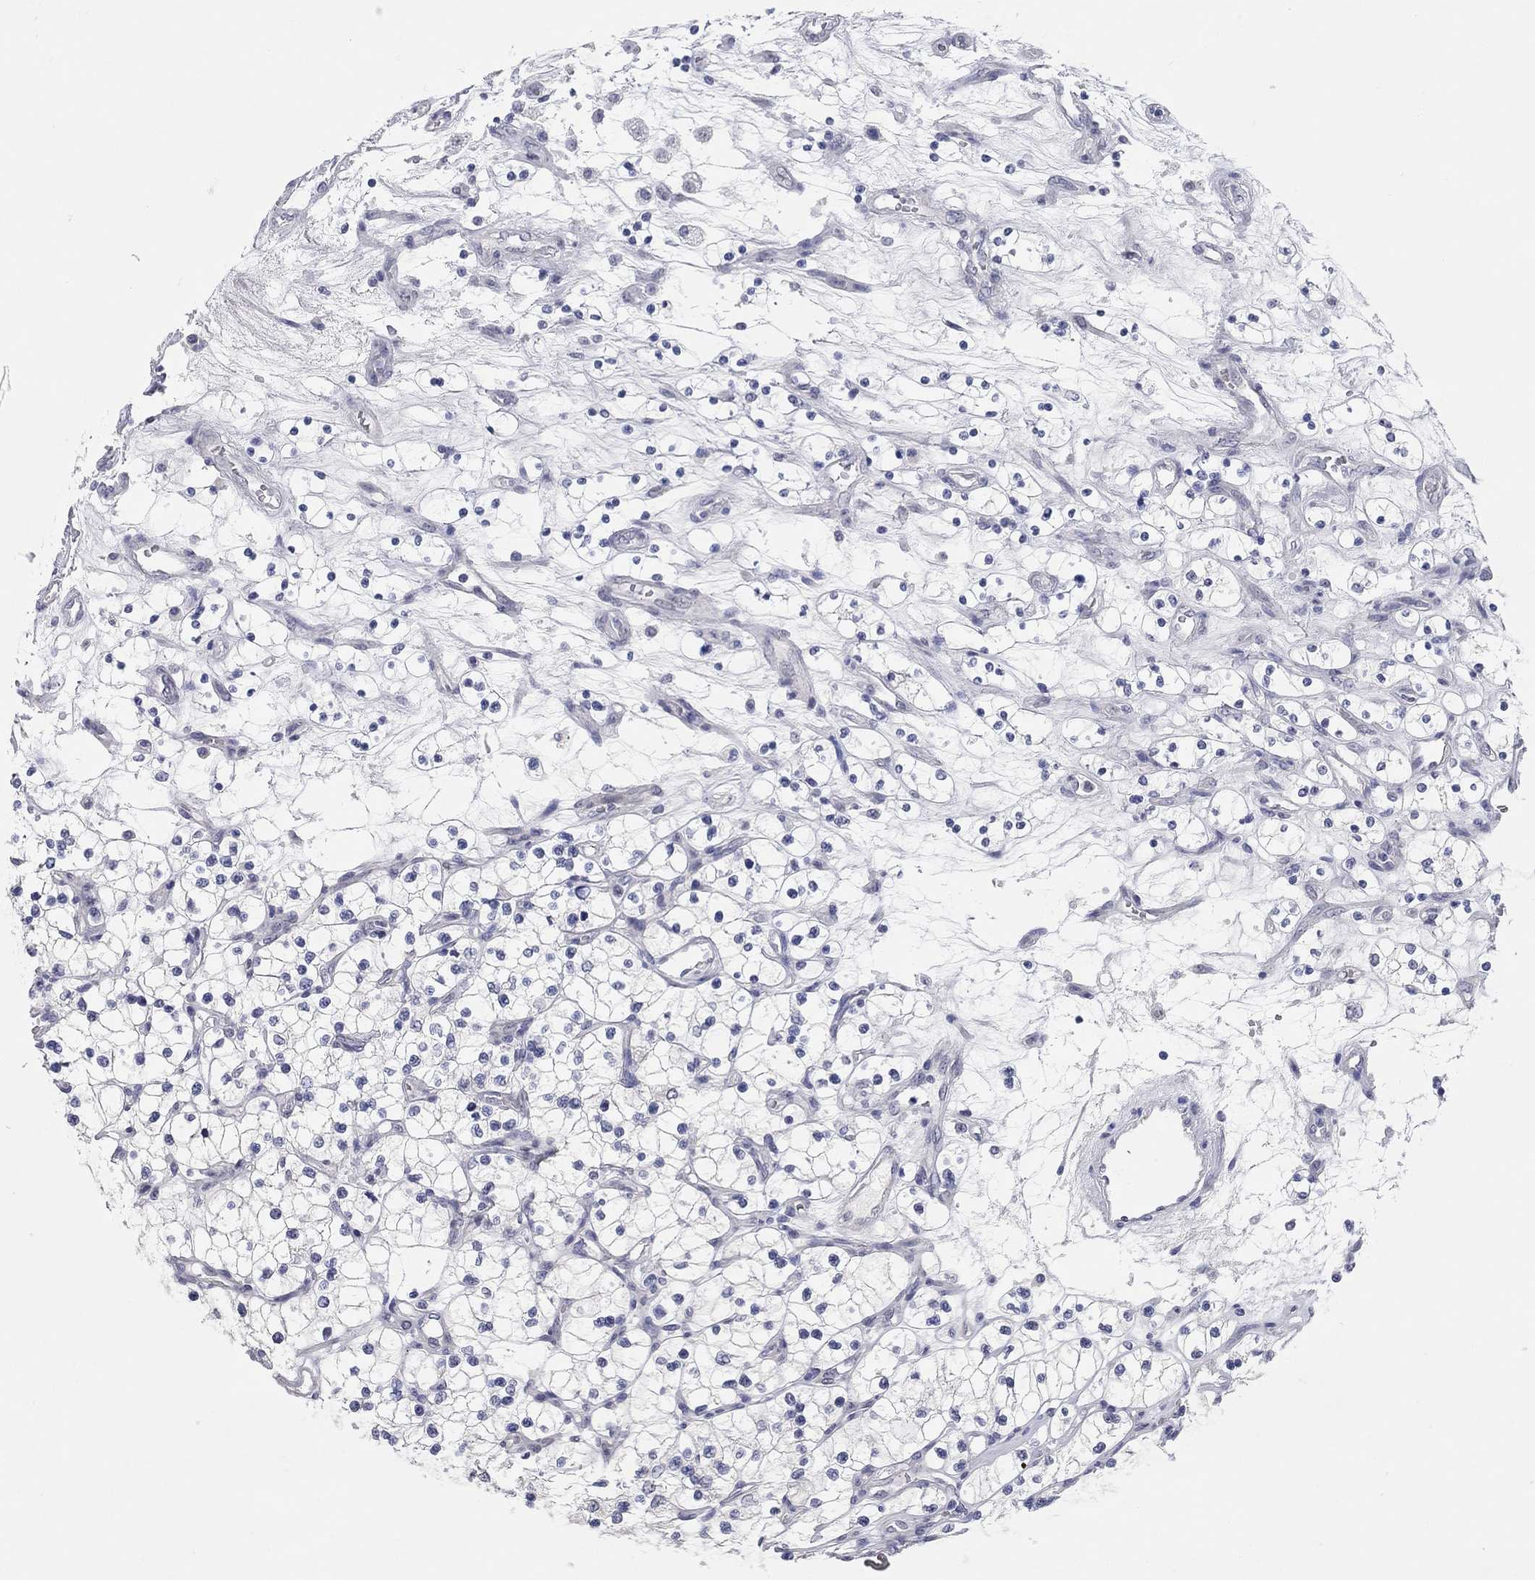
{"staining": {"intensity": "negative", "quantity": "none", "location": "none"}, "tissue": "renal cancer", "cell_type": "Tumor cells", "image_type": "cancer", "snomed": [{"axis": "morphology", "description": "Adenocarcinoma, NOS"}, {"axis": "topography", "description": "Kidney"}], "caption": "High power microscopy micrograph of an immunohistochemistry micrograph of renal adenocarcinoma, revealing no significant positivity in tumor cells.", "gene": "WASF3", "patient": {"sex": "female", "age": 69}}